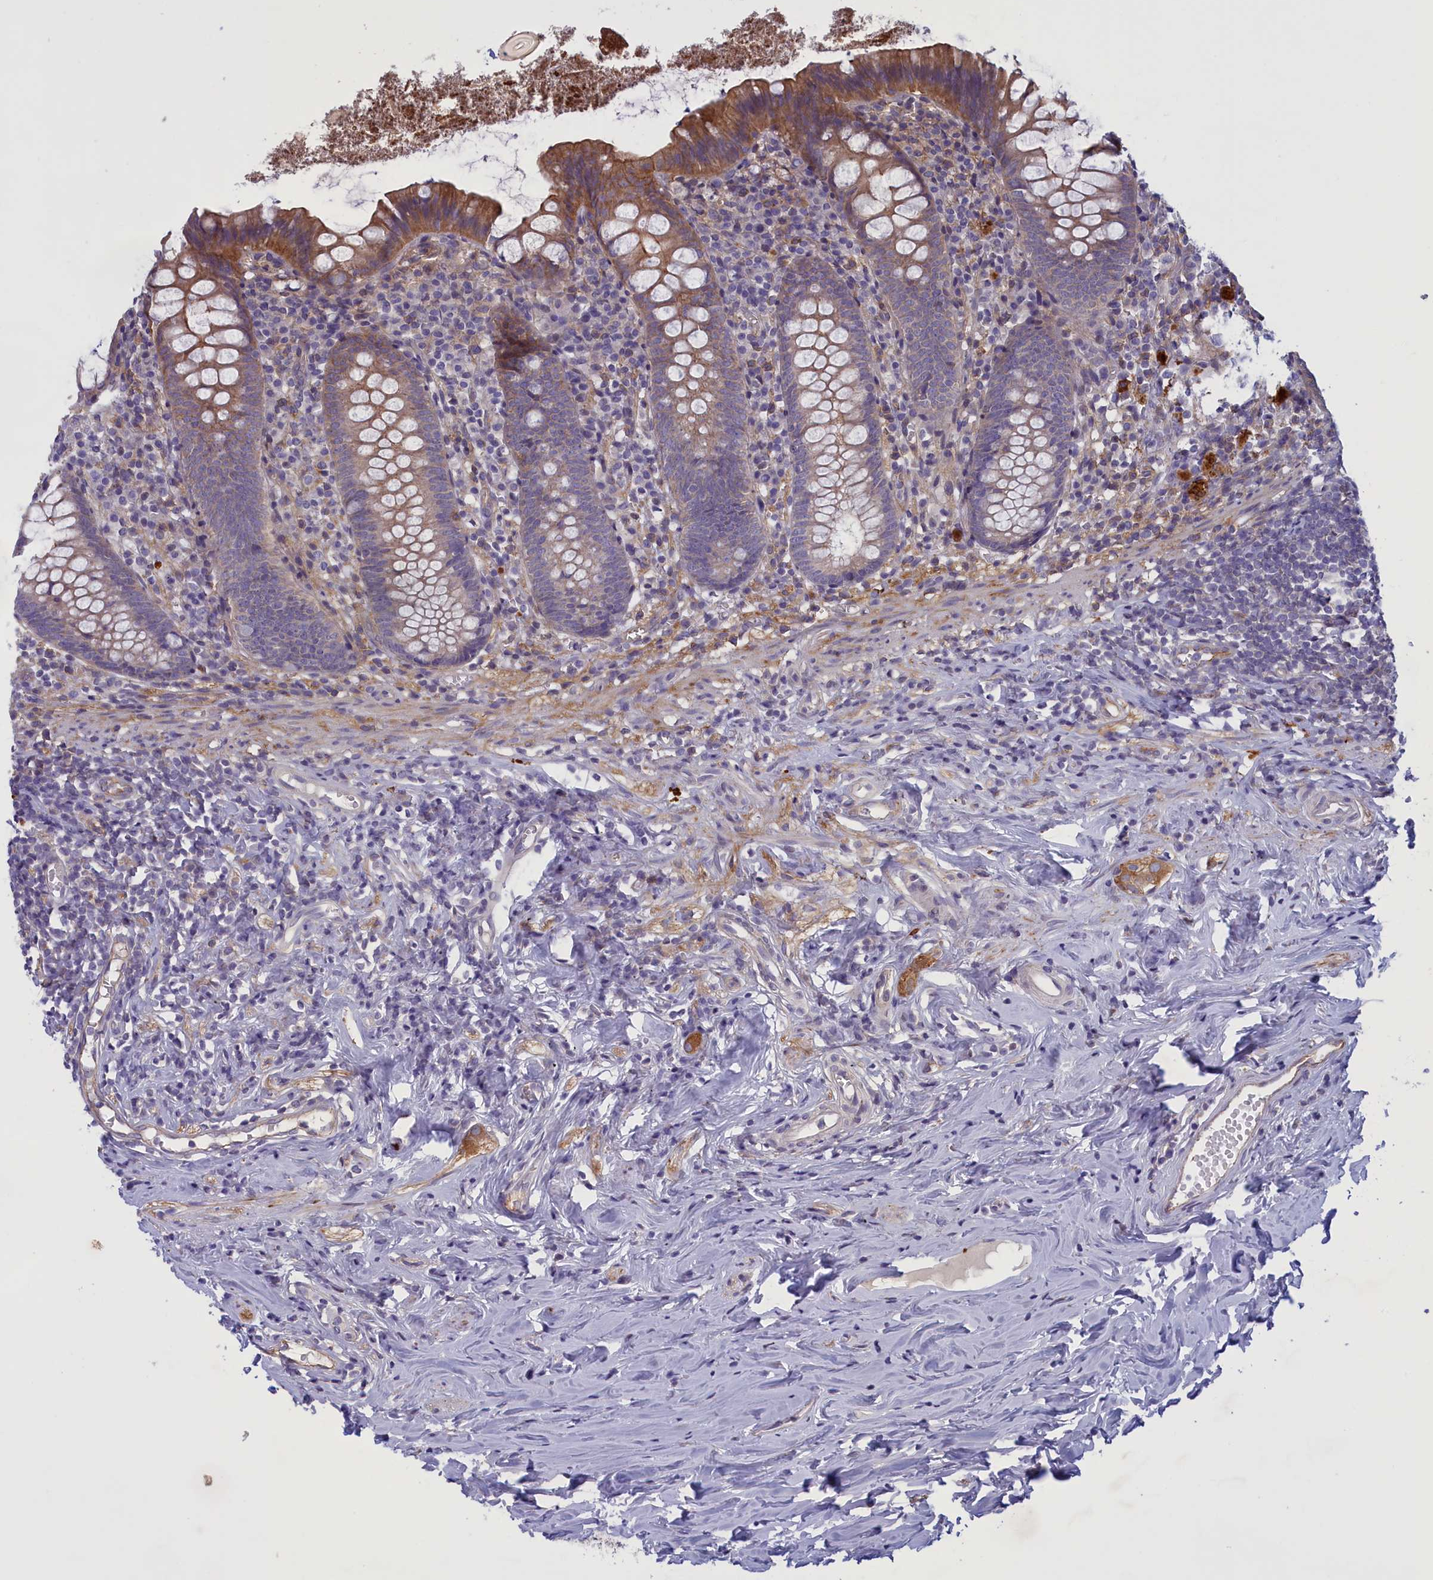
{"staining": {"intensity": "moderate", "quantity": ">75%", "location": "cytoplasmic/membranous"}, "tissue": "appendix", "cell_type": "Glandular cells", "image_type": "normal", "snomed": [{"axis": "morphology", "description": "Normal tissue, NOS"}, {"axis": "topography", "description": "Appendix"}], "caption": "Immunohistochemistry (IHC) image of benign appendix: appendix stained using immunohistochemistry (IHC) shows medium levels of moderate protein expression localized specifically in the cytoplasmic/membranous of glandular cells, appearing as a cytoplasmic/membranous brown color.", "gene": "CORO2A", "patient": {"sex": "female", "age": 51}}